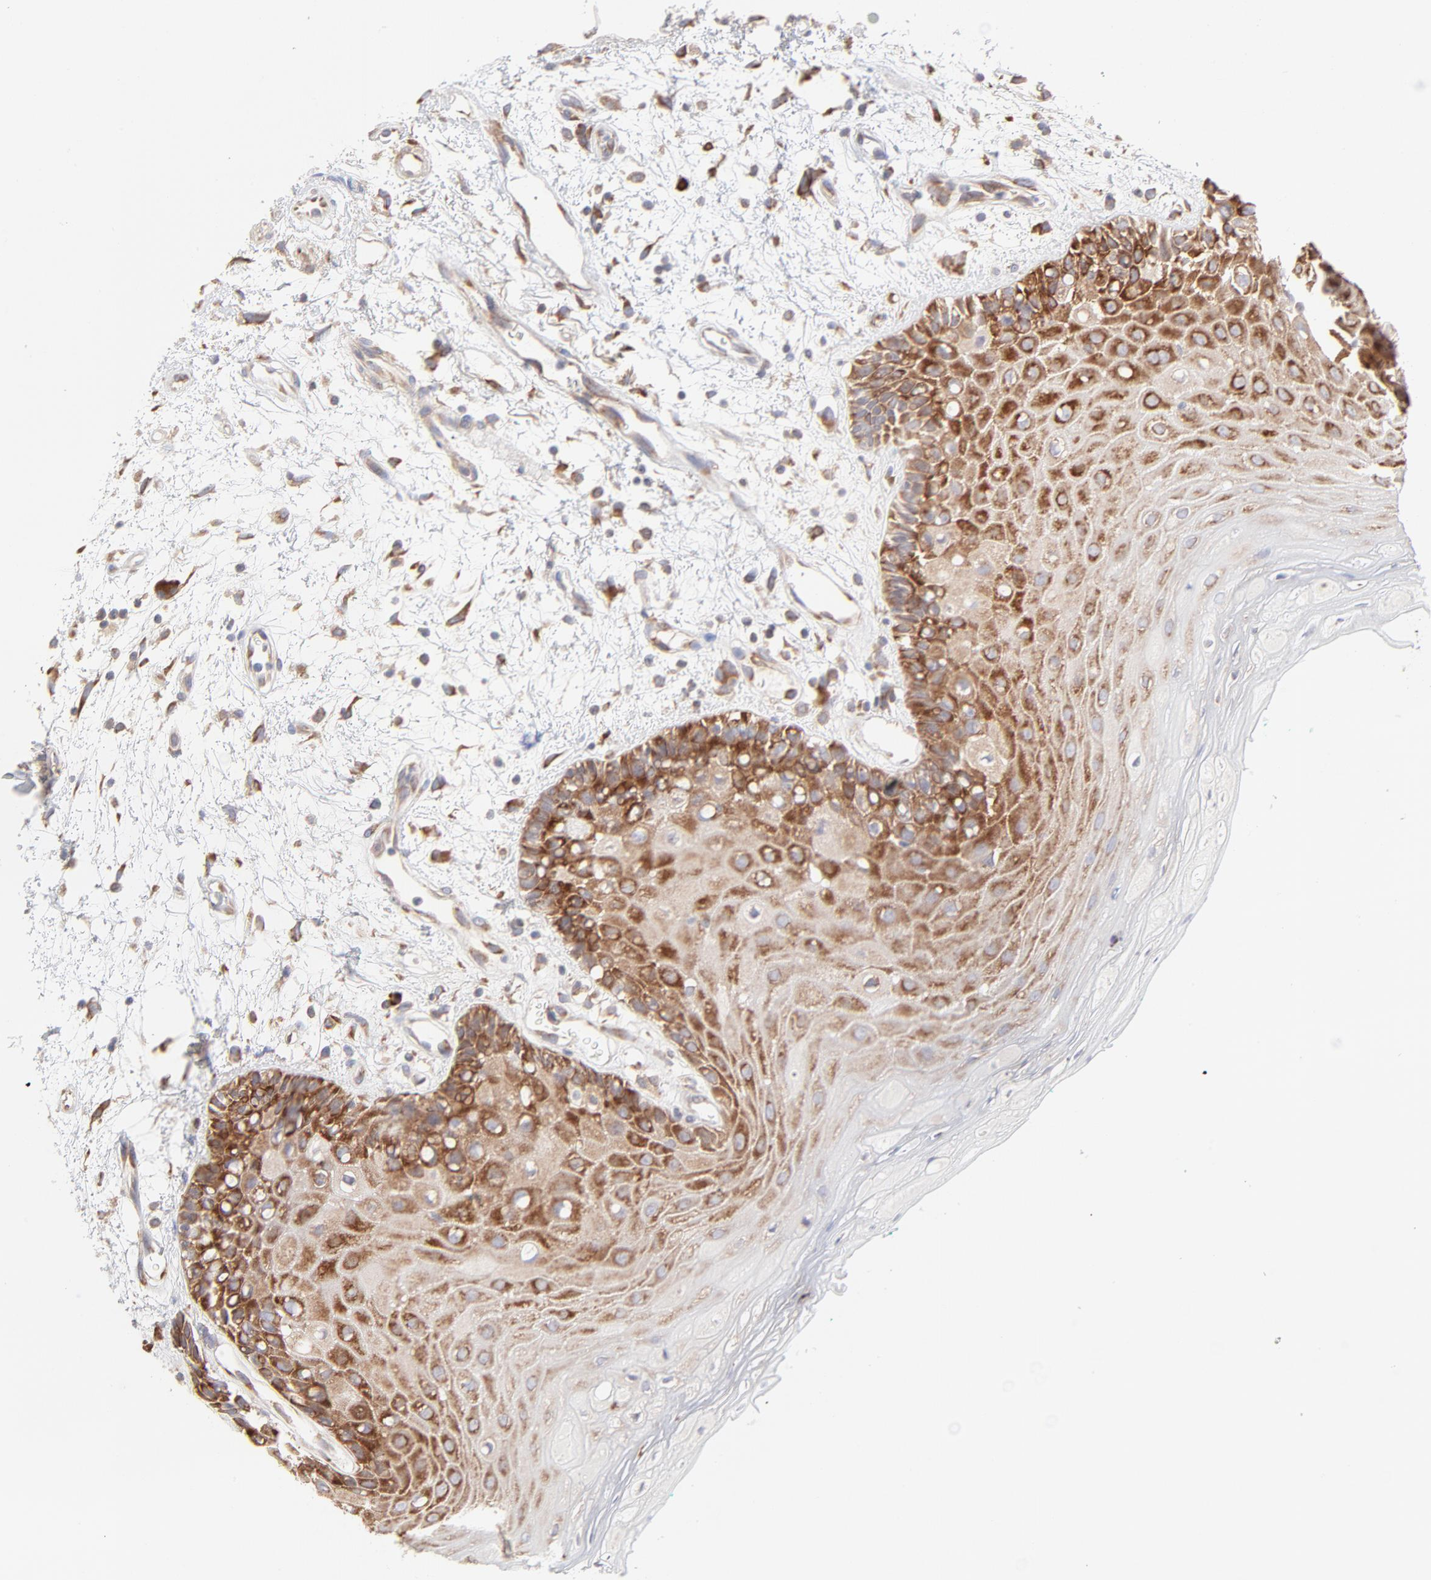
{"staining": {"intensity": "strong", "quantity": "25%-75%", "location": "cytoplasmic/membranous"}, "tissue": "oral mucosa", "cell_type": "Squamous epithelial cells", "image_type": "normal", "snomed": [{"axis": "morphology", "description": "Normal tissue, NOS"}, {"axis": "morphology", "description": "Squamous cell carcinoma, NOS"}, {"axis": "topography", "description": "Skeletal muscle"}, {"axis": "topography", "description": "Oral tissue"}, {"axis": "topography", "description": "Head-Neck"}], "caption": "High-power microscopy captured an IHC image of normal oral mucosa, revealing strong cytoplasmic/membranous positivity in approximately 25%-75% of squamous epithelial cells.", "gene": "RPS21", "patient": {"sex": "female", "age": 84}}